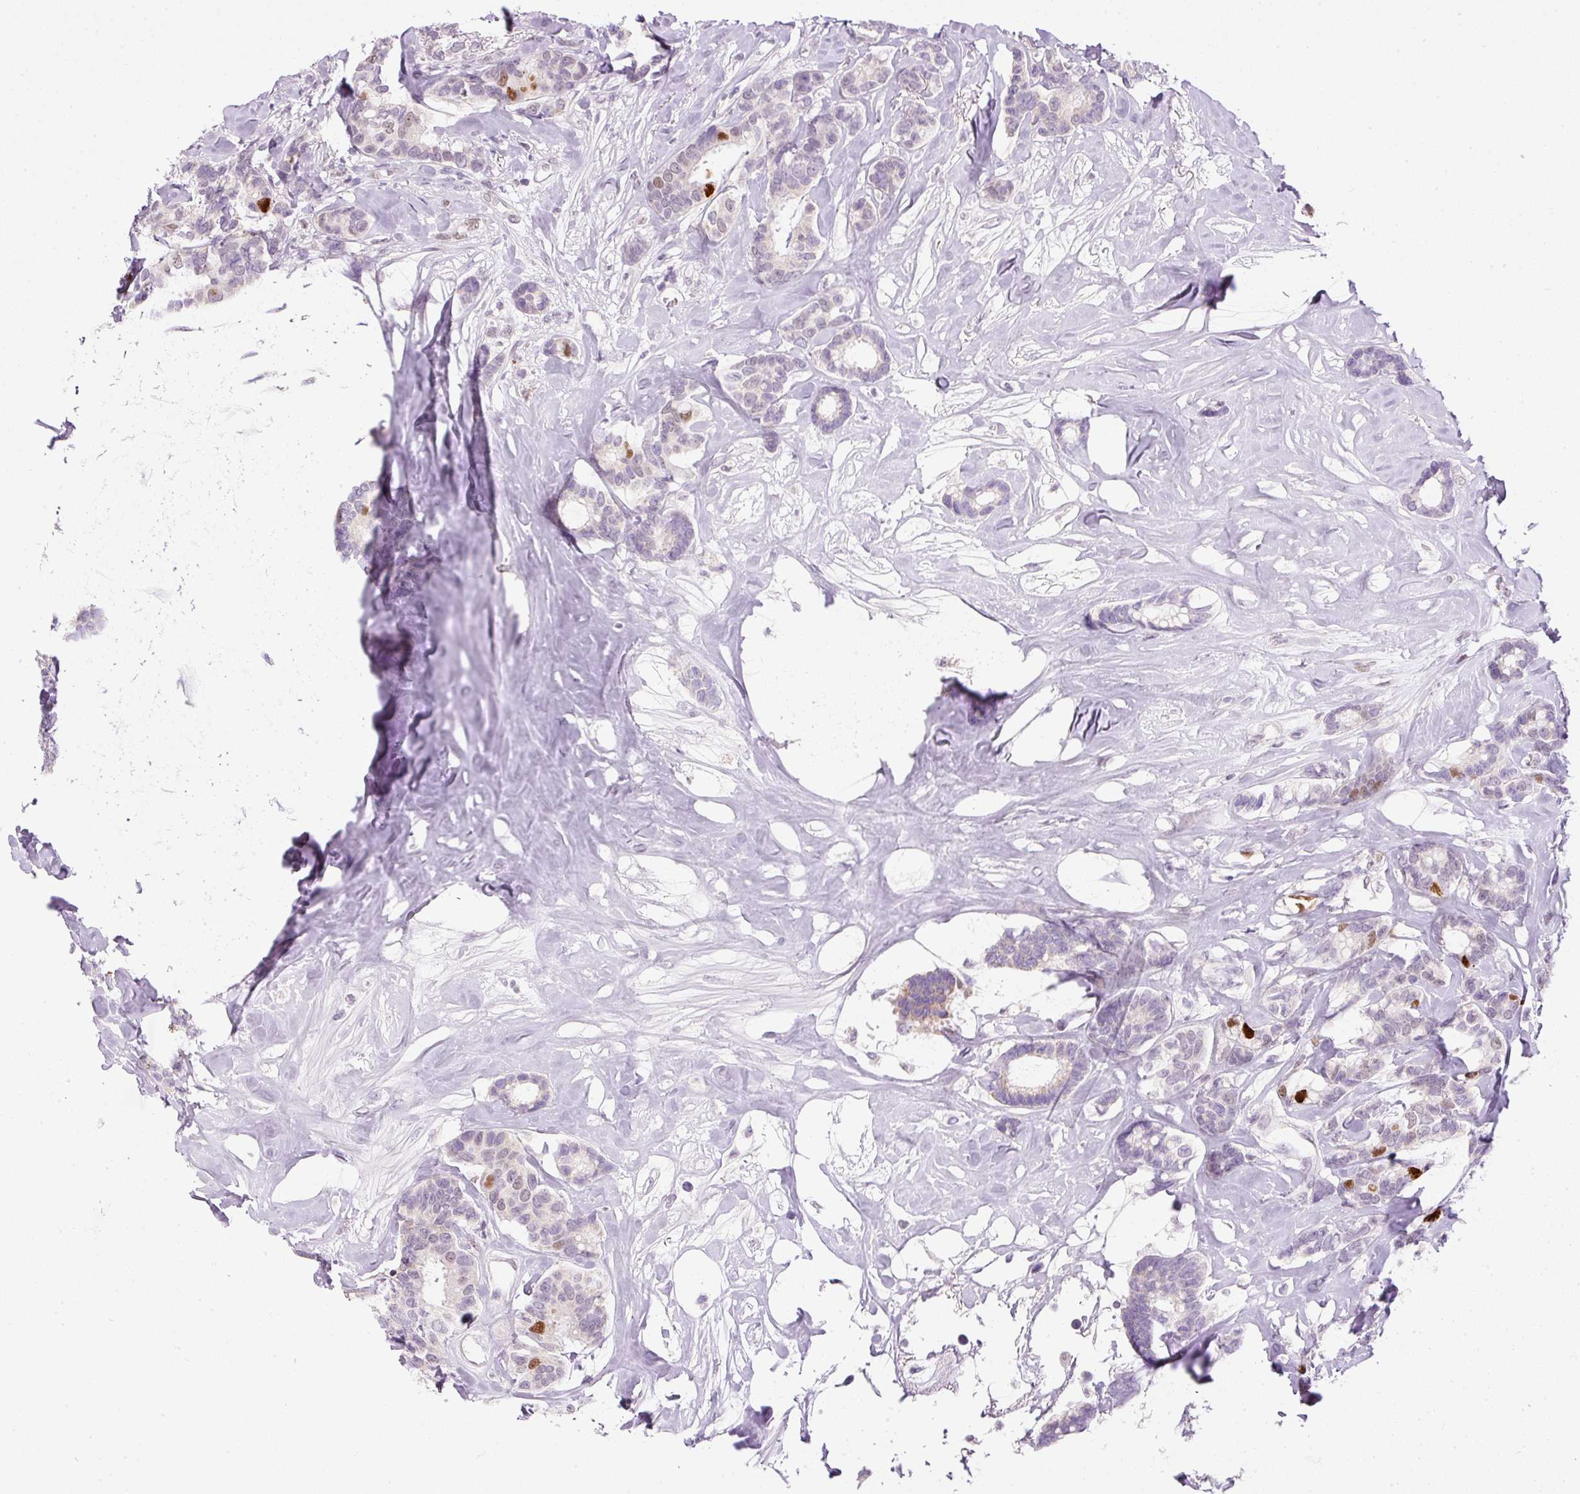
{"staining": {"intensity": "moderate", "quantity": "<25%", "location": "nuclear"}, "tissue": "breast cancer", "cell_type": "Tumor cells", "image_type": "cancer", "snomed": [{"axis": "morphology", "description": "Duct carcinoma"}, {"axis": "topography", "description": "Breast"}], "caption": "Immunohistochemistry (IHC) histopathology image of neoplastic tissue: human breast cancer stained using IHC exhibits low levels of moderate protein expression localized specifically in the nuclear of tumor cells, appearing as a nuclear brown color.", "gene": "KPNA2", "patient": {"sex": "female", "age": 87}}